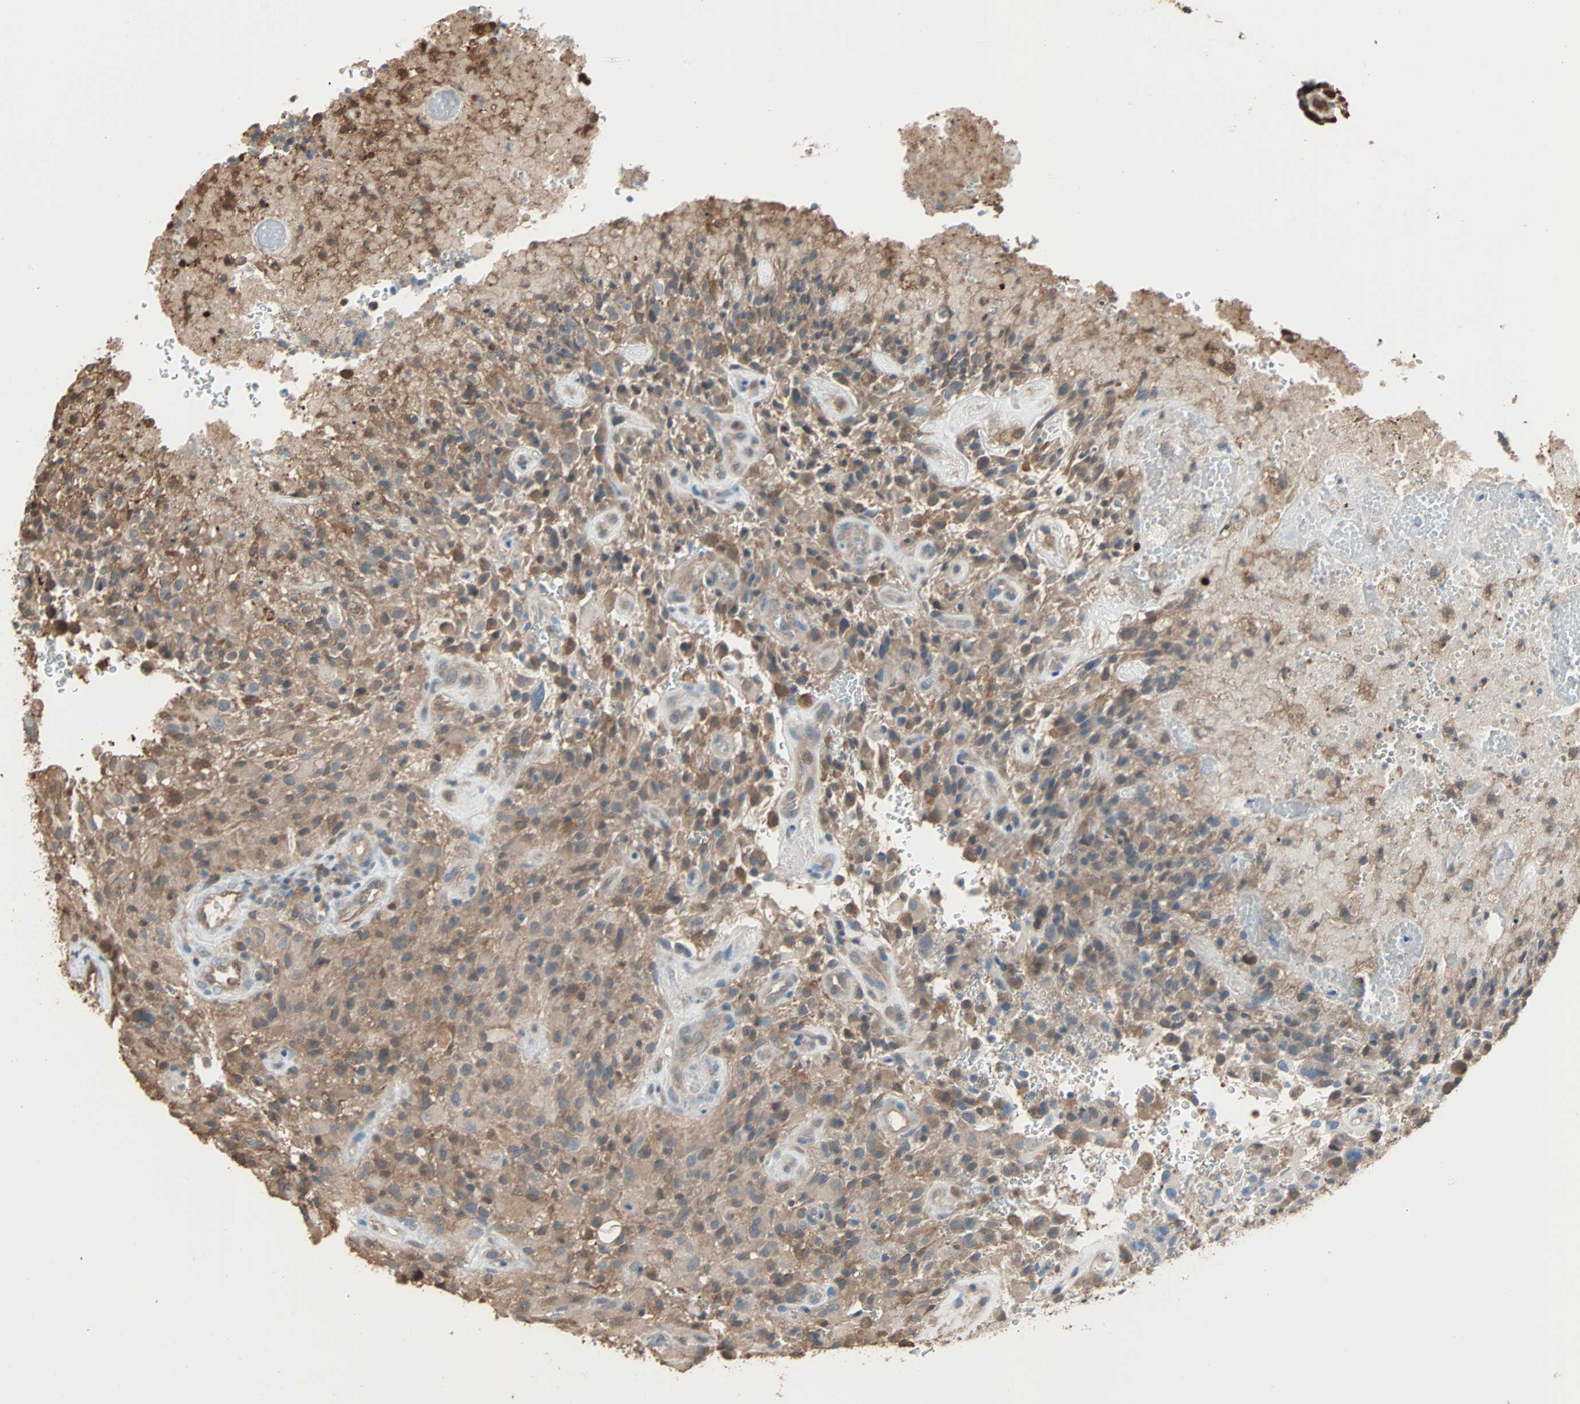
{"staining": {"intensity": "moderate", "quantity": ">75%", "location": "cytoplasmic/membranous"}, "tissue": "glioma", "cell_type": "Tumor cells", "image_type": "cancer", "snomed": [{"axis": "morphology", "description": "Glioma, malignant, High grade"}, {"axis": "topography", "description": "Brain"}], "caption": "Immunohistochemical staining of malignant high-grade glioma shows medium levels of moderate cytoplasmic/membranous expression in about >75% of tumor cells. (Stains: DAB in brown, nuclei in blue, Microscopy: brightfield microscopy at high magnification).", "gene": "PRDX1", "patient": {"sex": "male", "age": 71}}